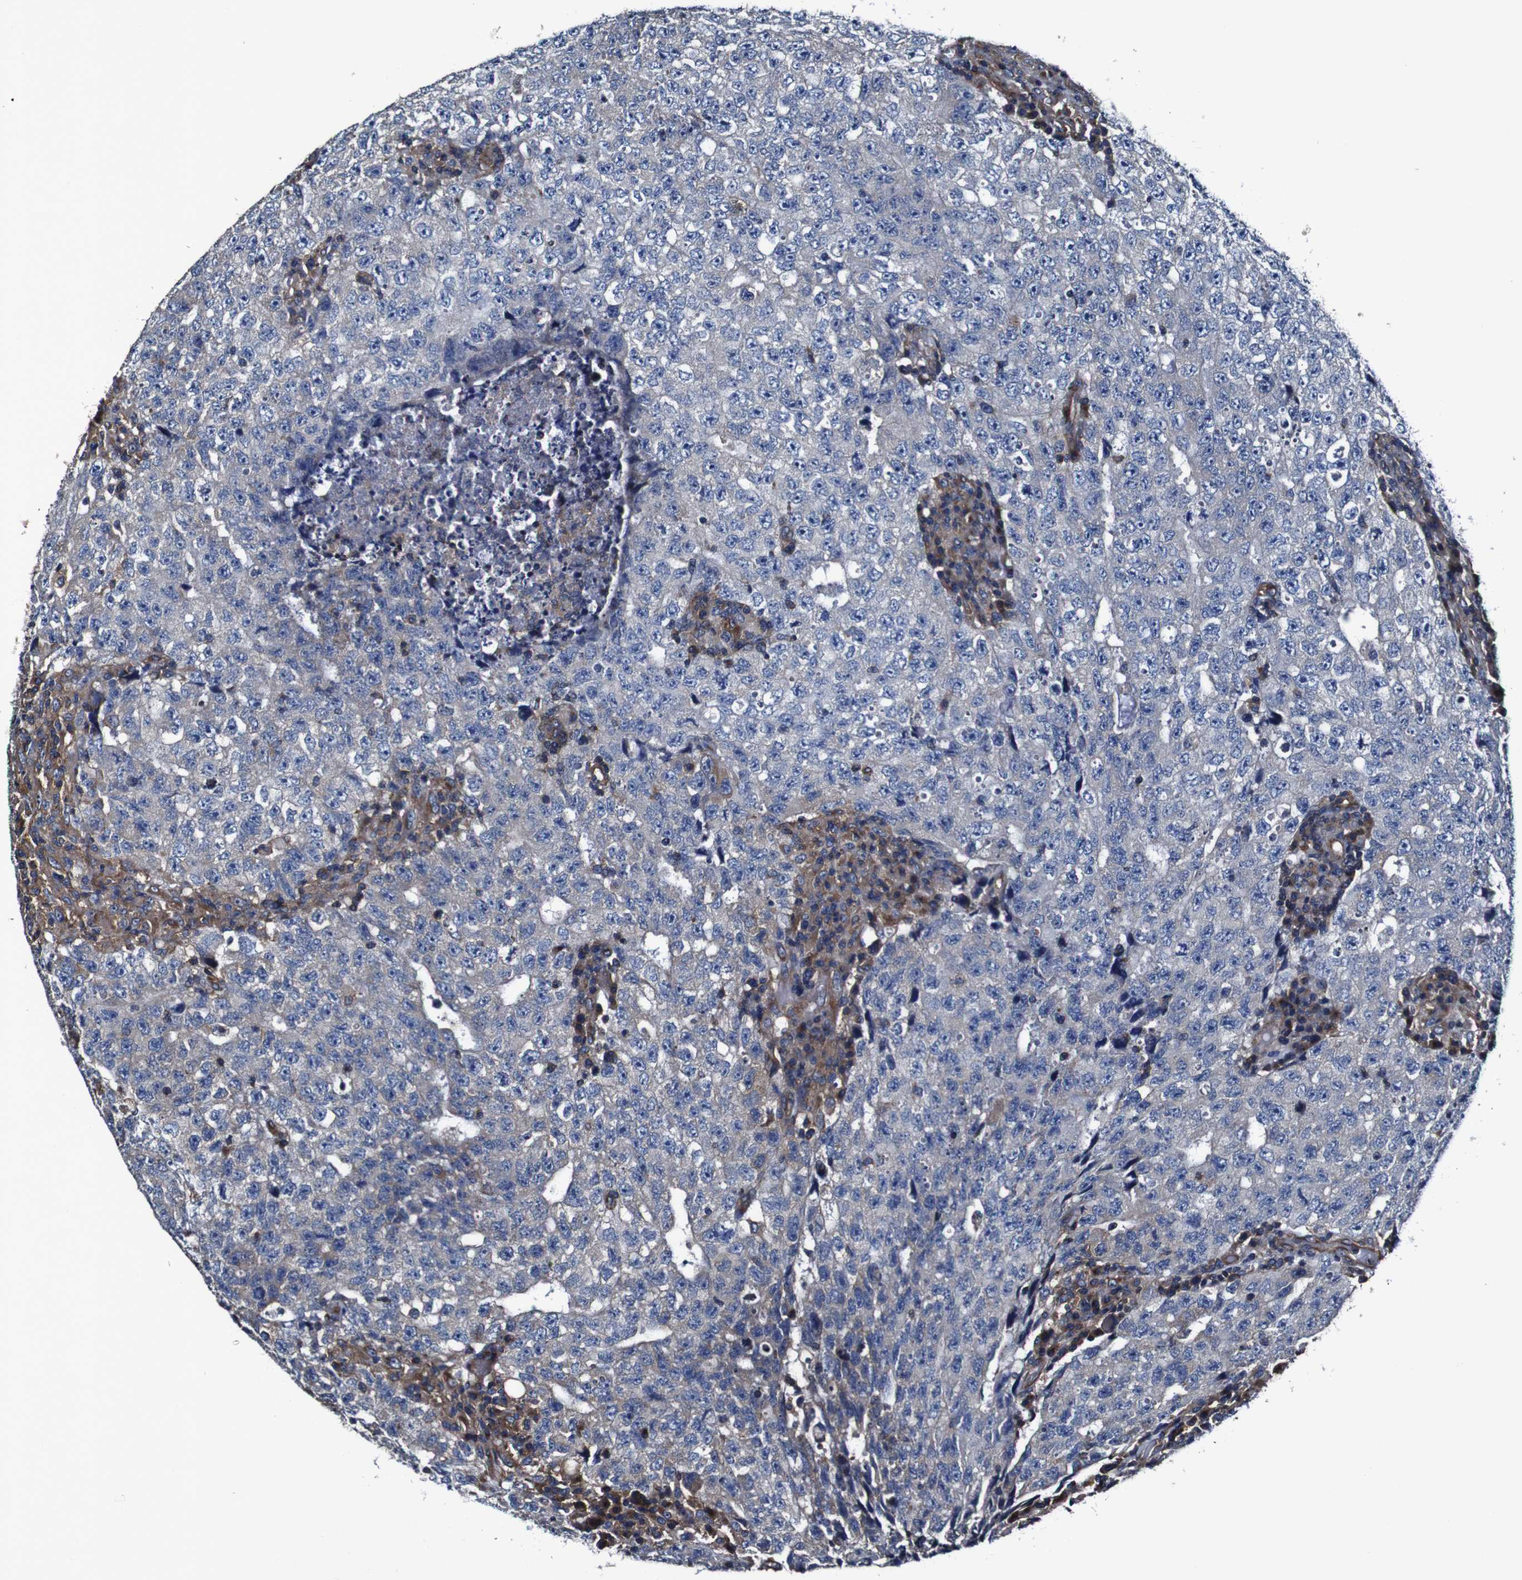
{"staining": {"intensity": "moderate", "quantity": "<25%", "location": "cytoplasmic/membranous"}, "tissue": "testis cancer", "cell_type": "Tumor cells", "image_type": "cancer", "snomed": [{"axis": "morphology", "description": "Necrosis, NOS"}, {"axis": "morphology", "description": "Carcinoma, Embryonal, NOS"}, {"axis": "topography", "description": "Testis"}], "caption": "This photomicrograph demonstrates testis cancer (embryonal carcinoma) stained with immunohistochemistry (IHC) to label a protein in brown. The cytoplasmic/membranous of tumor cells show moderate positivity for the protein. Nuclei are counter-stained blue.", "gene": "CSF1R", "patient": {"sex": "male", "age": 19}}